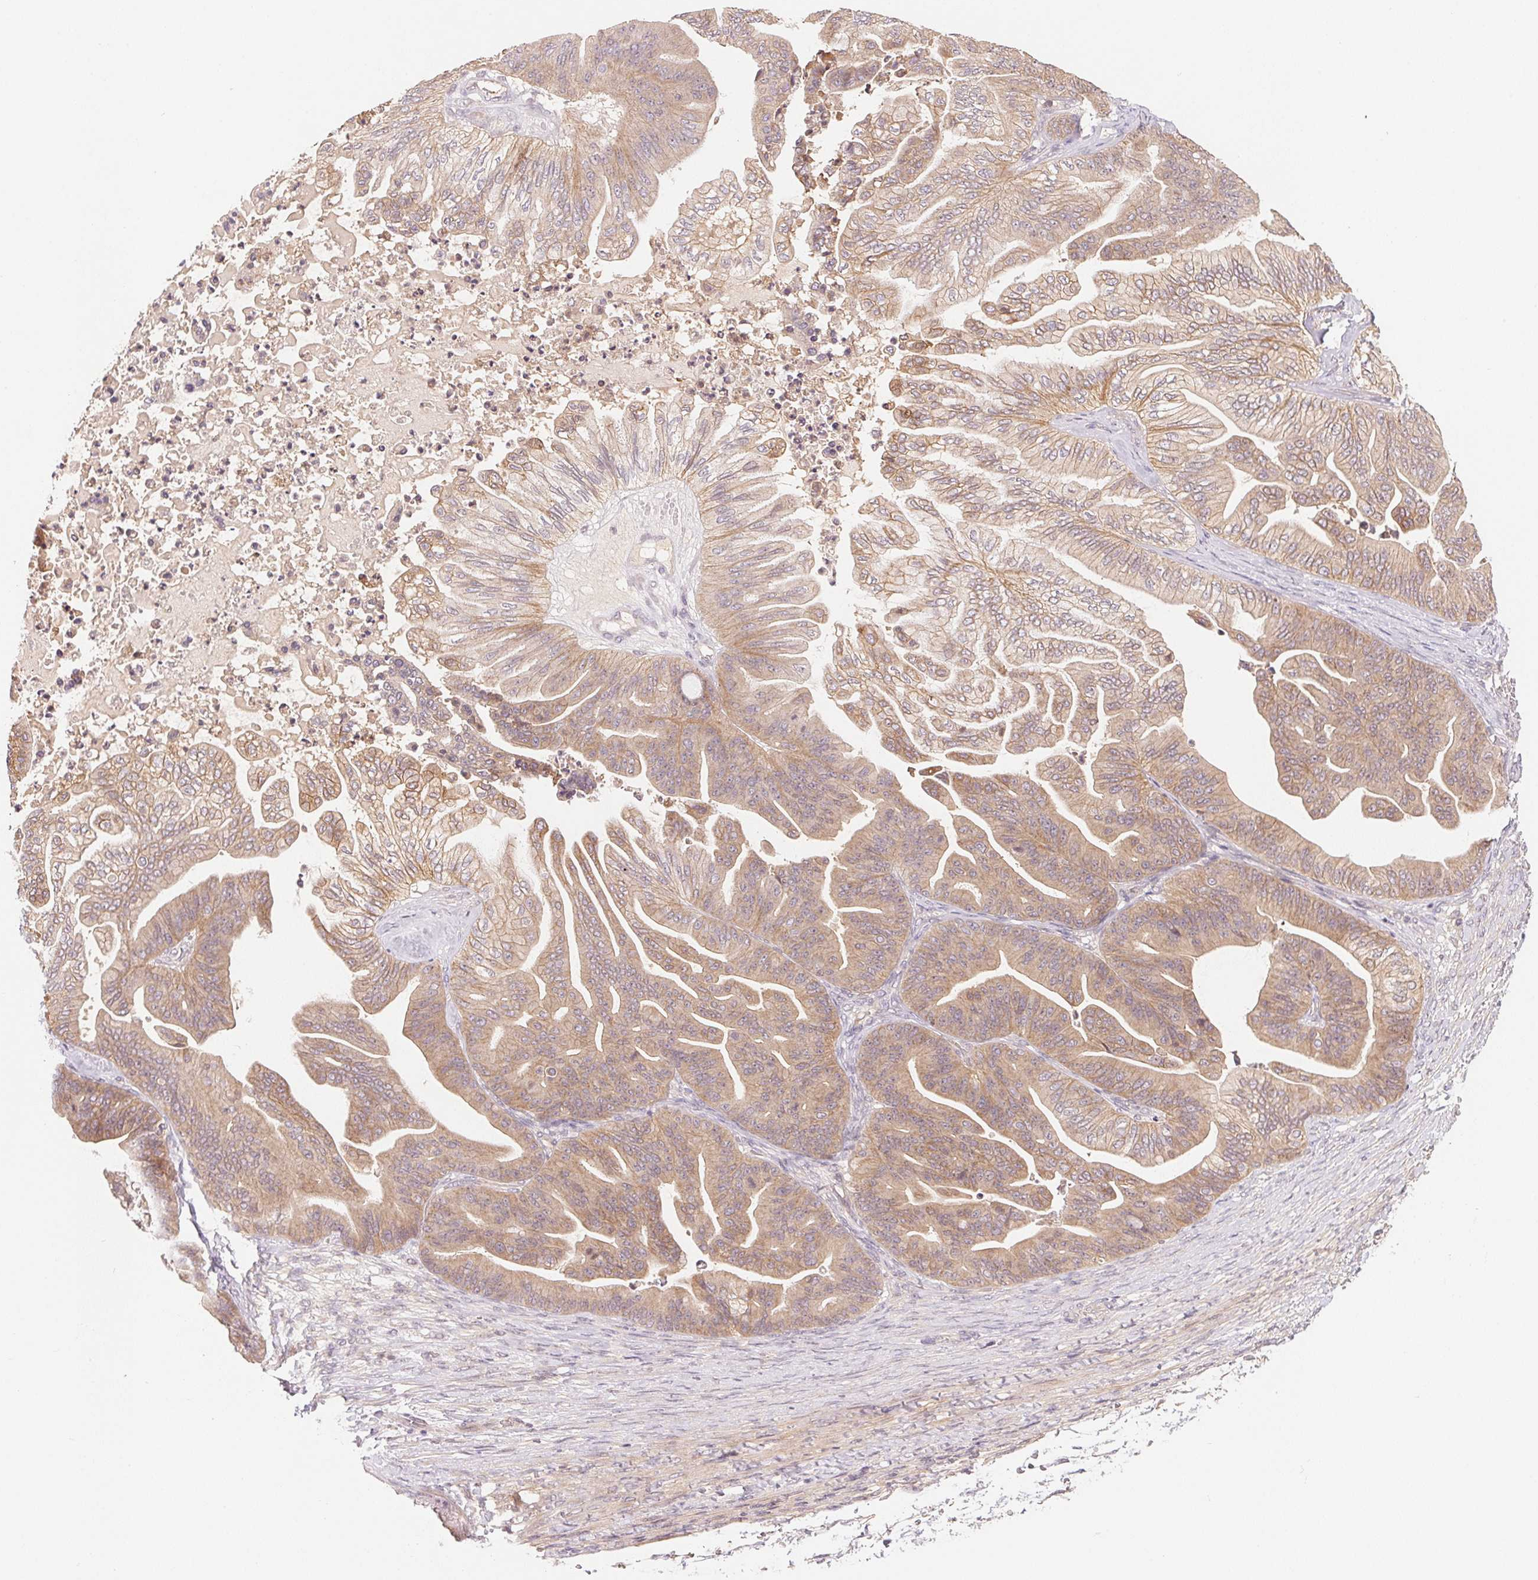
{"staining": {"intensity": "moderate", "quantity": ">75%", "location": "cytoplasmic/membranous"}, "tissue": "ovarian cancer", "cell_type": "Tumor cells", "image_type": "cancer", "snomed": [{"axis": "morphology", "description": "Cystadenocarcinoma, mucinous, NOS"}, {"axis": "topography", "description": "Ovary"}], "caption": "Ovarian mucinous cystadenocarcinoma stained with a protein marker demonstrates moderate staining in tumor cells.", "gene": "BNIP5", "patient": {"sex": "female", "age": 67}}